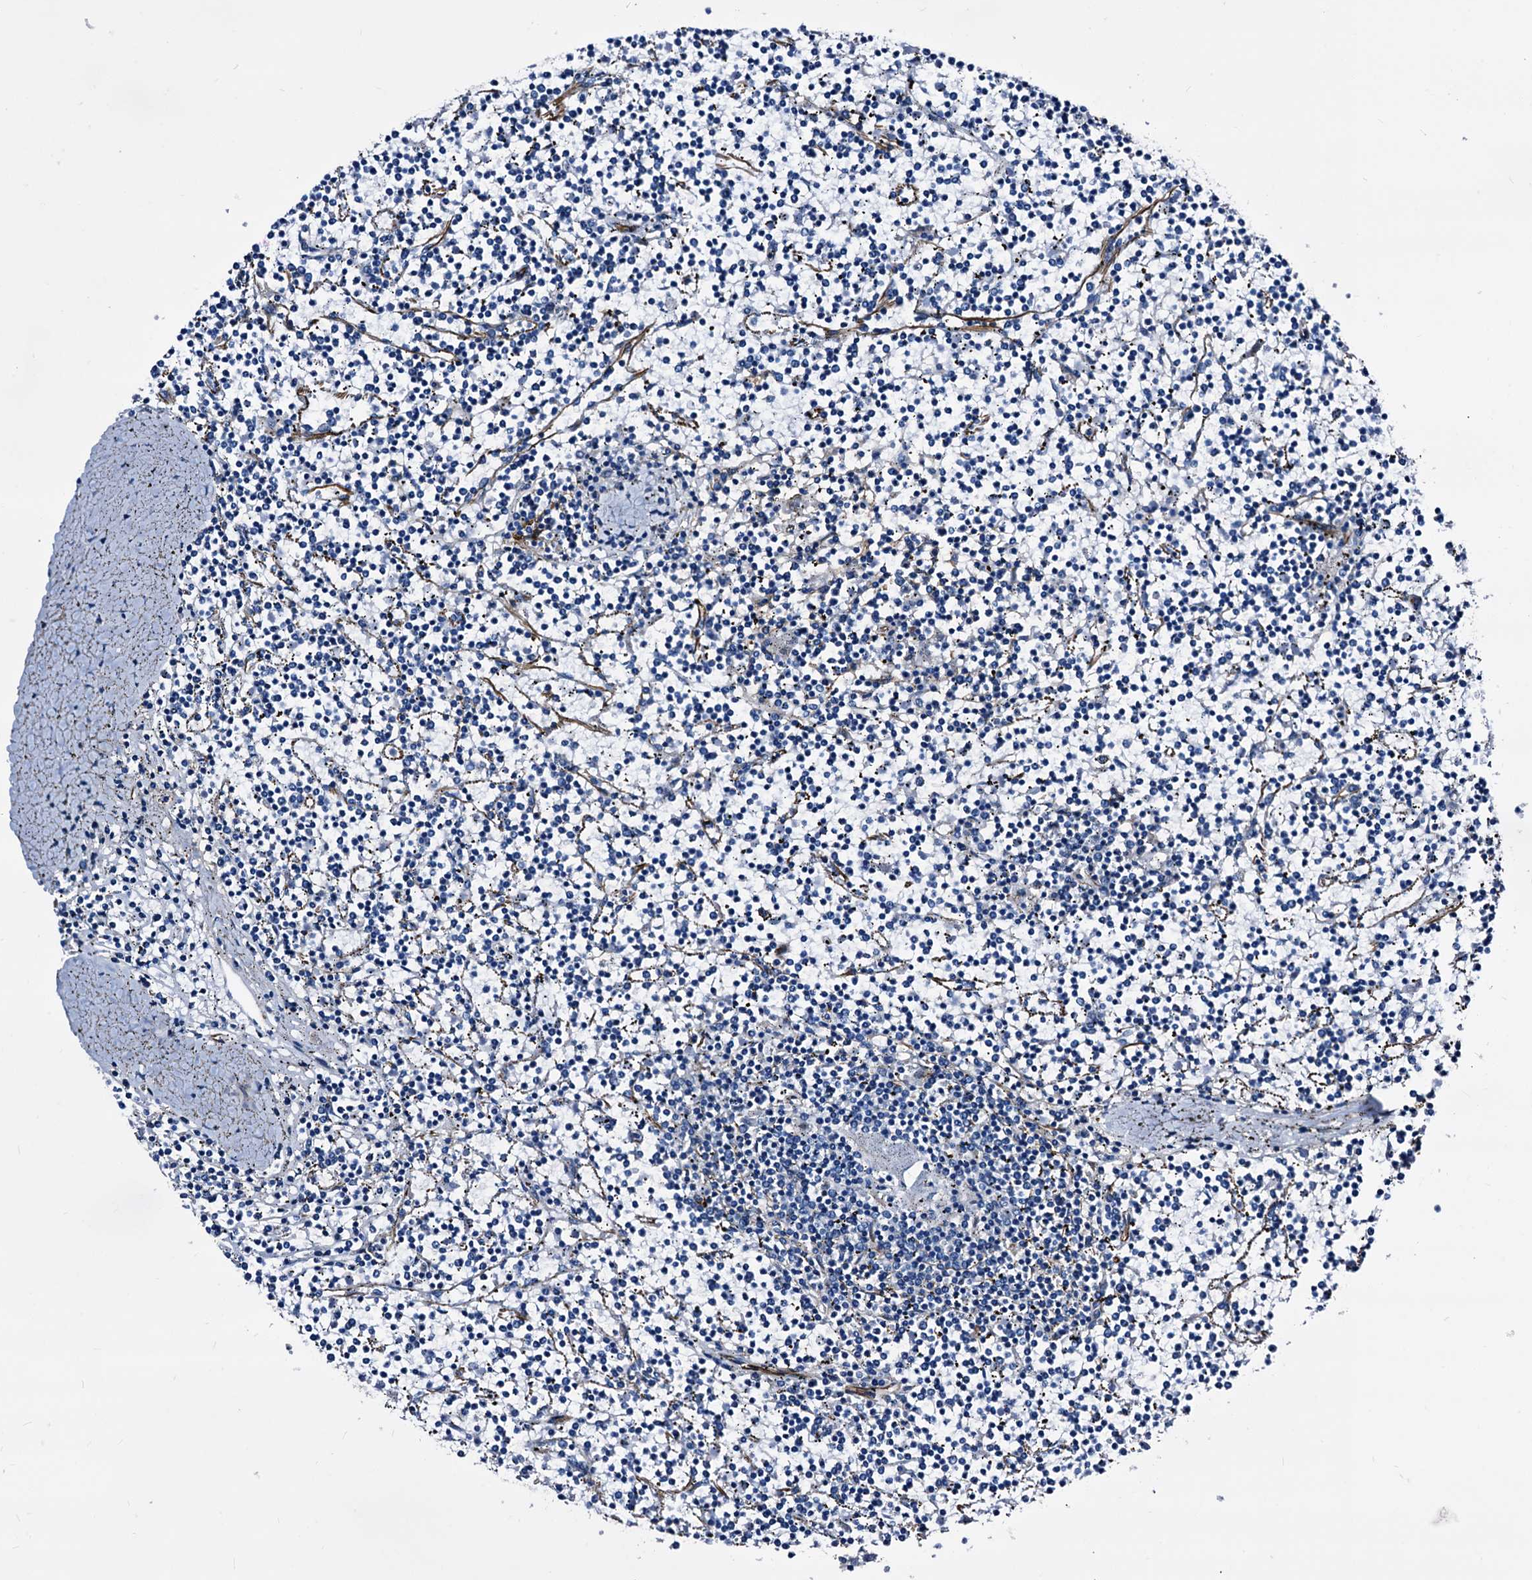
{"staining": {"intensity": "negative", "quantity": "none", "location": "none"}, "tissue": "lymphoma", "cell_type": "Tumor cells", "image_type": "cancer", "snomed": [{"axis": "morphology", "description": "Malignant lymphoma, non-Hodgkin's type, Low grade"}, {"axis": "topography", "description": "Spleen"}], "caption": "This is an immunohistochemistry histopathology image of lymphoma. There is no positivity in tumor cells.", "gene": "EMG1", "patient": {"sex": "female", "age": 19}}